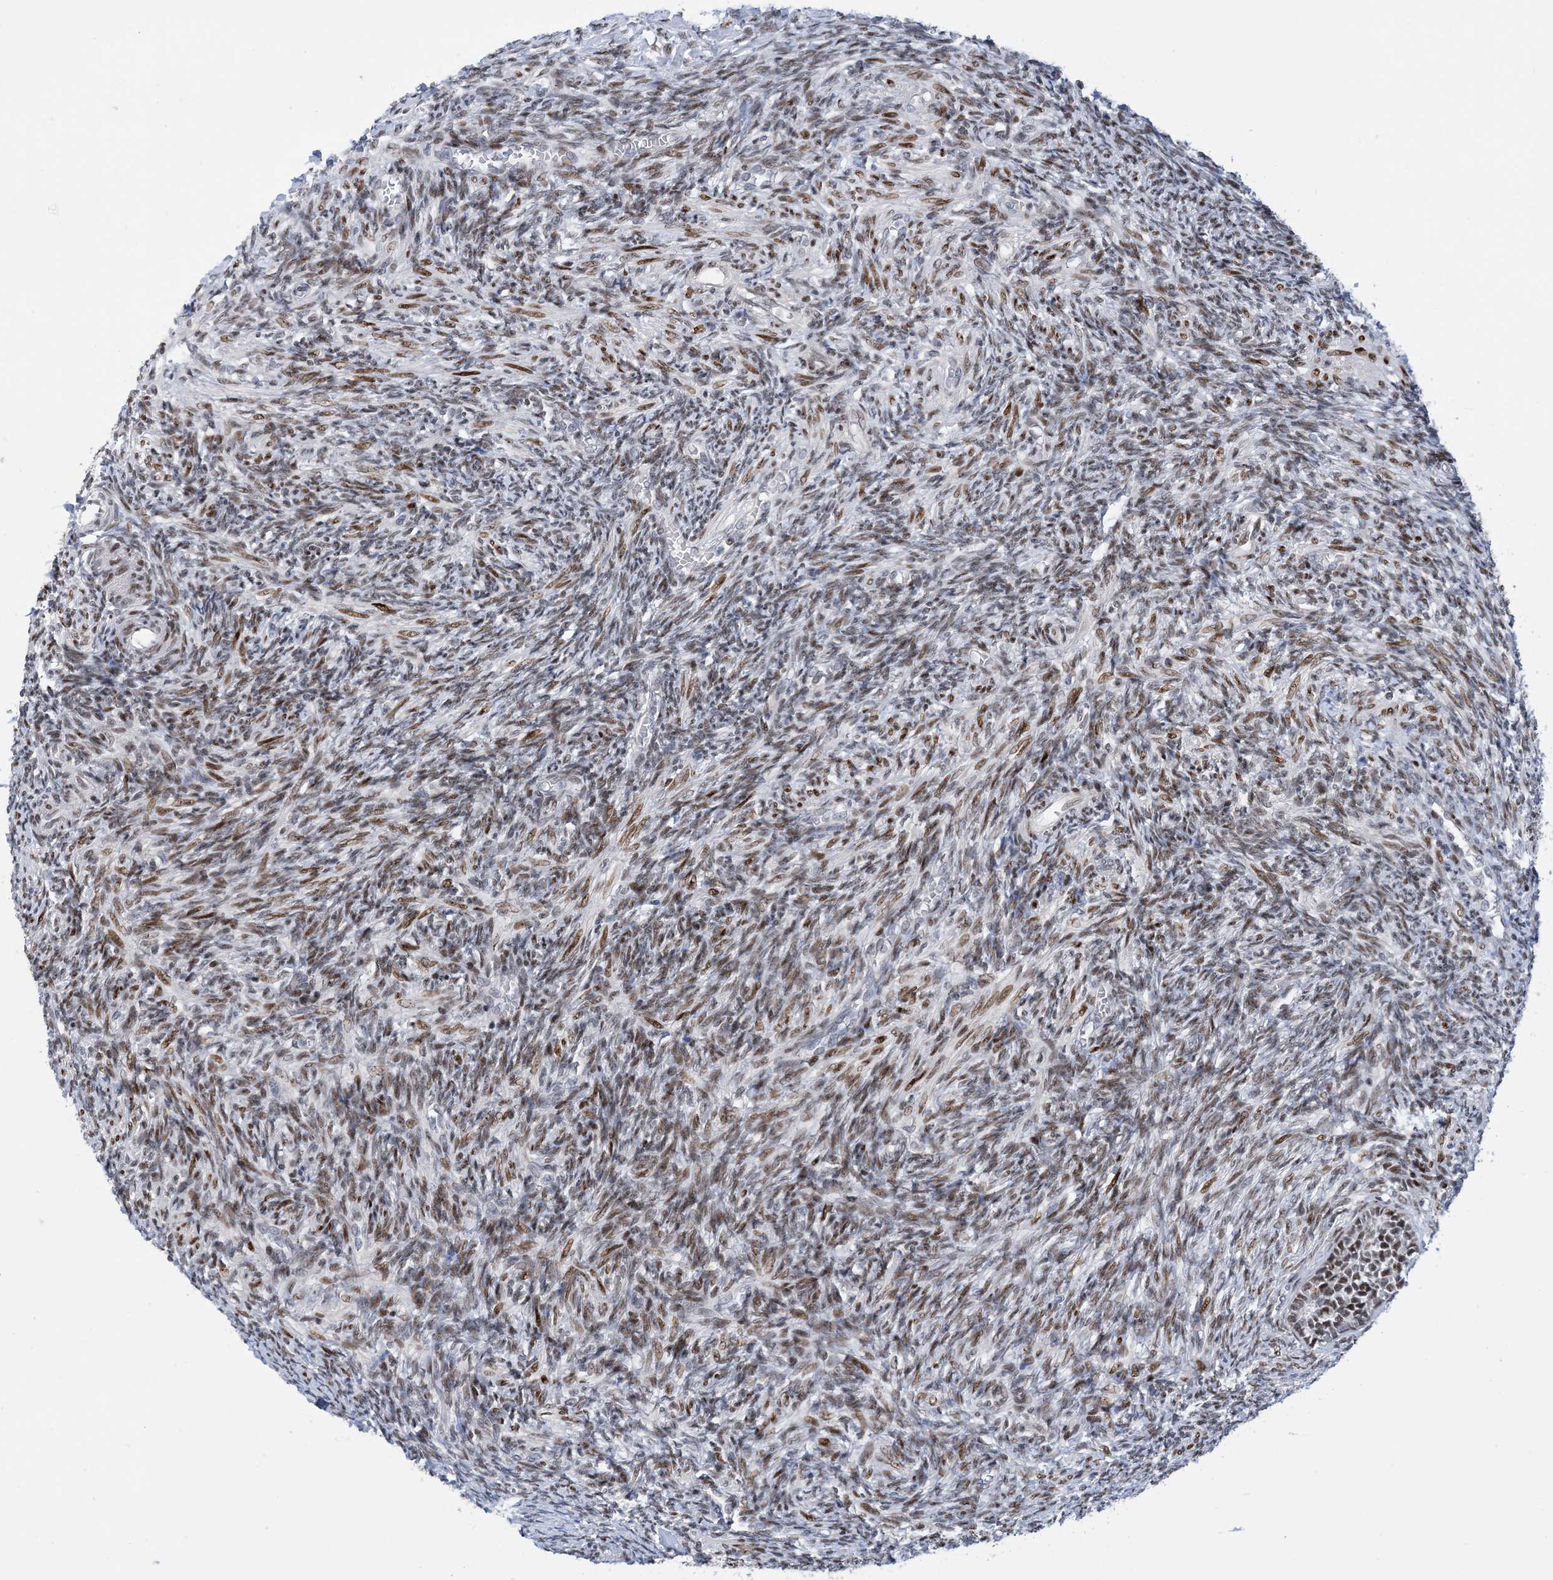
{"staining": {"intensity": "strong", "quantity": ">75%", "location": "nuclear"}, "tissue": "ovary", "cell_type": "Follicle cells", "image_type": "normal", "snomed": [{"axis": "morphology", "description": "Normal tissue, NOS"}, {"axis": "topography", "description": "Ovary"}], "caption": "Ovary stained with DAB (3,3'-diaminobenzidine) immunohistochemistry reveals high levels of strong nuclear expression in approximately >75% of follicle cells.", "gene": "TSPYL1", "patient": {"sex": "female", "age": 27}}